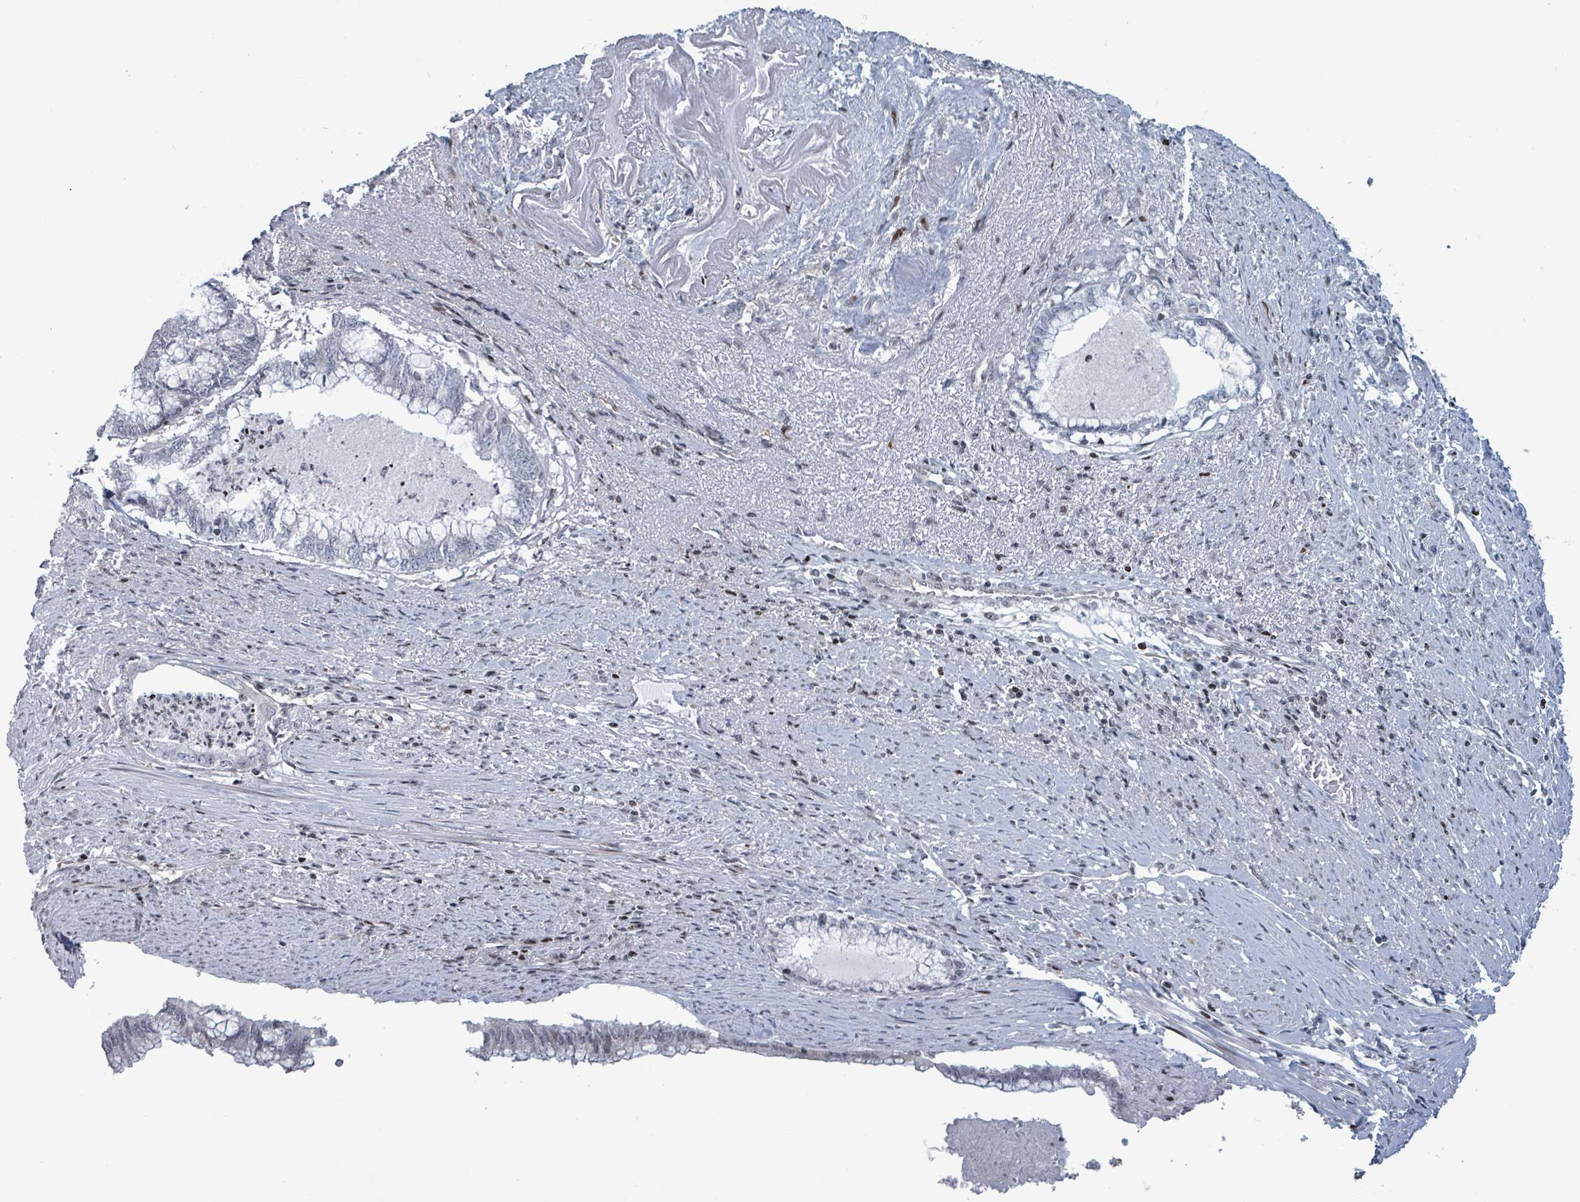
{"staining": {"intensity": "negative", "quantity": "none", "location": "none"}, "tissue": "endometrial cancer", "cell_type": "Tumor cells", "image_type": "cancer", "snomed": [{"axis": "morphology", "description": "Adenocarcinoma, NOS"}, {"axis": "topography", "description": "Endometrium"}], "caption": "There is no significant staining in tumor cells of endometrial adenocarcinoma.", "gene": "FNDC4", "patient": {"sex": "female", "age": 79}}